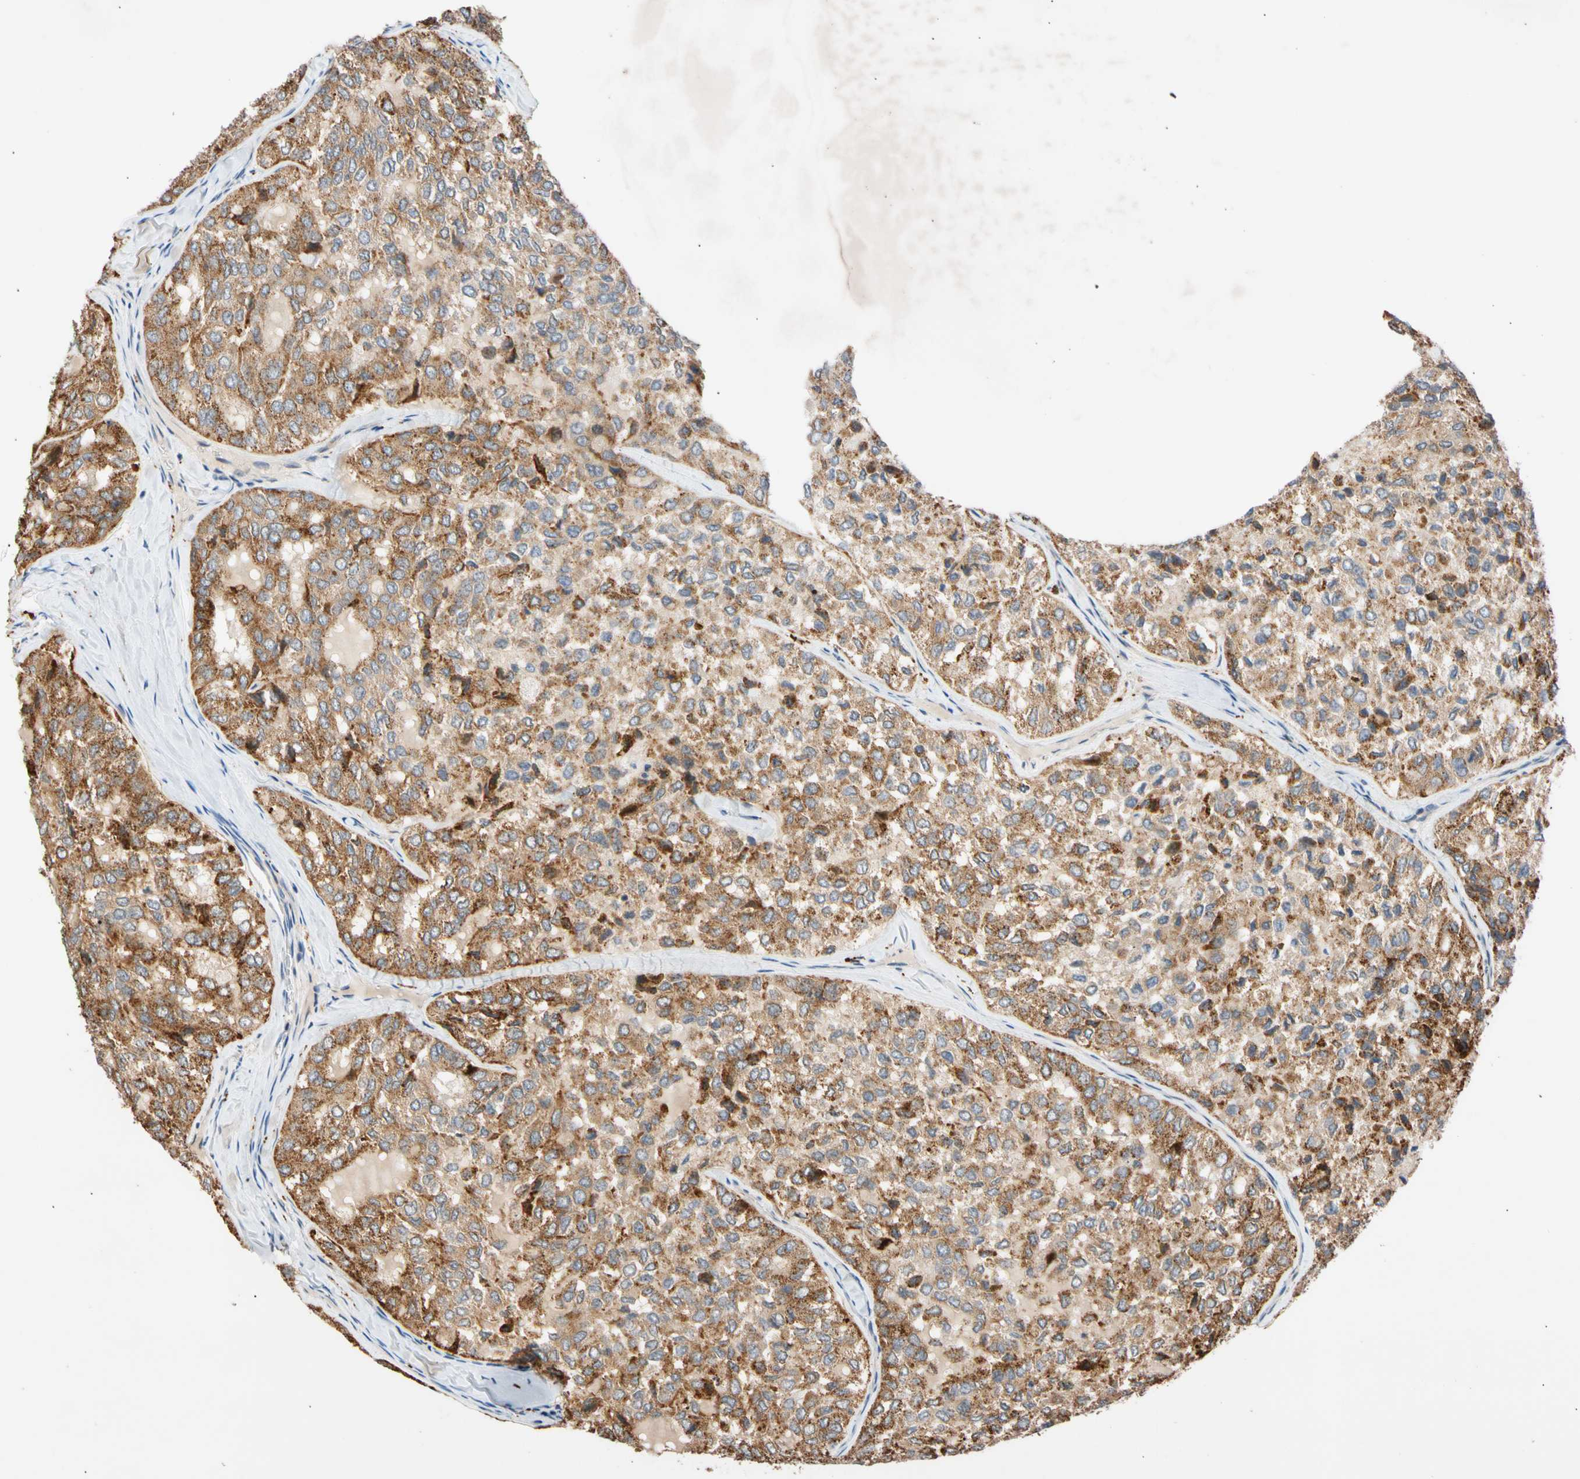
{"staining": {"intensity": "strong", "quantity": ">75%", "location": "cytoplasmic/membranous"}, "tissue": "thyroid cancer", "cell_type": "Tumor cells", "image_type": "cancer", "snomed": [{"axis": "morphology", "description": "Follicular adenoma carcinoma, NOS"}, {"axis": "topography", "description": "Thyroid gland"}], "caption": "Strong cytoplasmic/membranous positivity for a protein is appreciated in approximately >75% of tumor cells of follicular adenoma carcinoma (thyroid) using immunohistochemistry.", "gene": "CNST", "patient": {"sex": "male", "age": 75}}